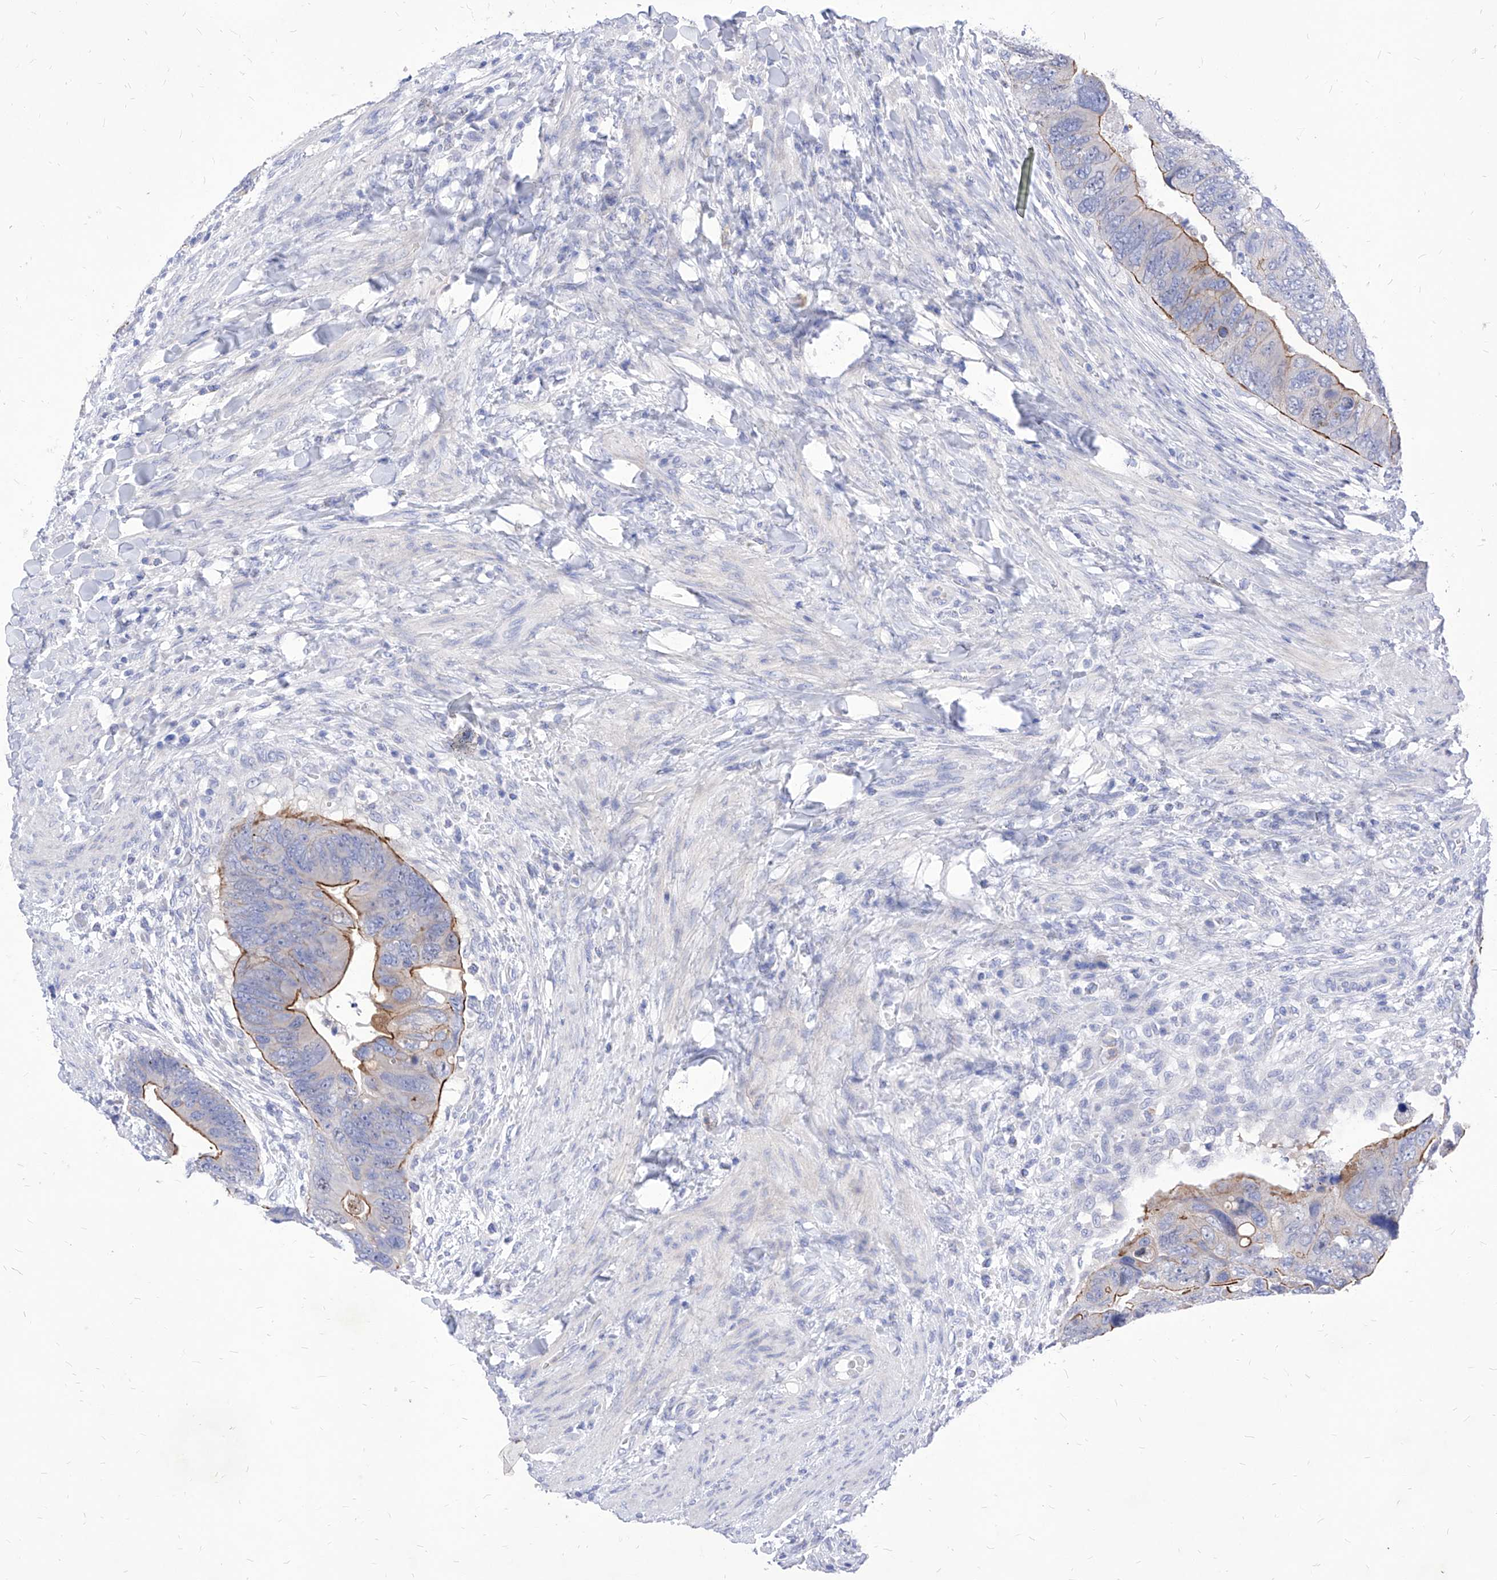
{"staining": {"intensity": "strong", "quantity": "25%-75%", "location": "cytoplasmic/membranous"}, "tissue": "colorectal cancer", "cell_type": "Tumor cells", "image_type": "cancer", "snomed": [{"axis": "morphology", "description": "Adenocarcinoma, NOS"}, {"axis": "topography", "description": "Rectum"}], "caption": "A high amount of strong cytoplasmic/membranous expression is appreciated in approximately 25%-75% of tumor cells in adenocarcinoma (colorectal) tissue.", "gene": "VAX1", "patient": {"sex": "male", "age": 59}}